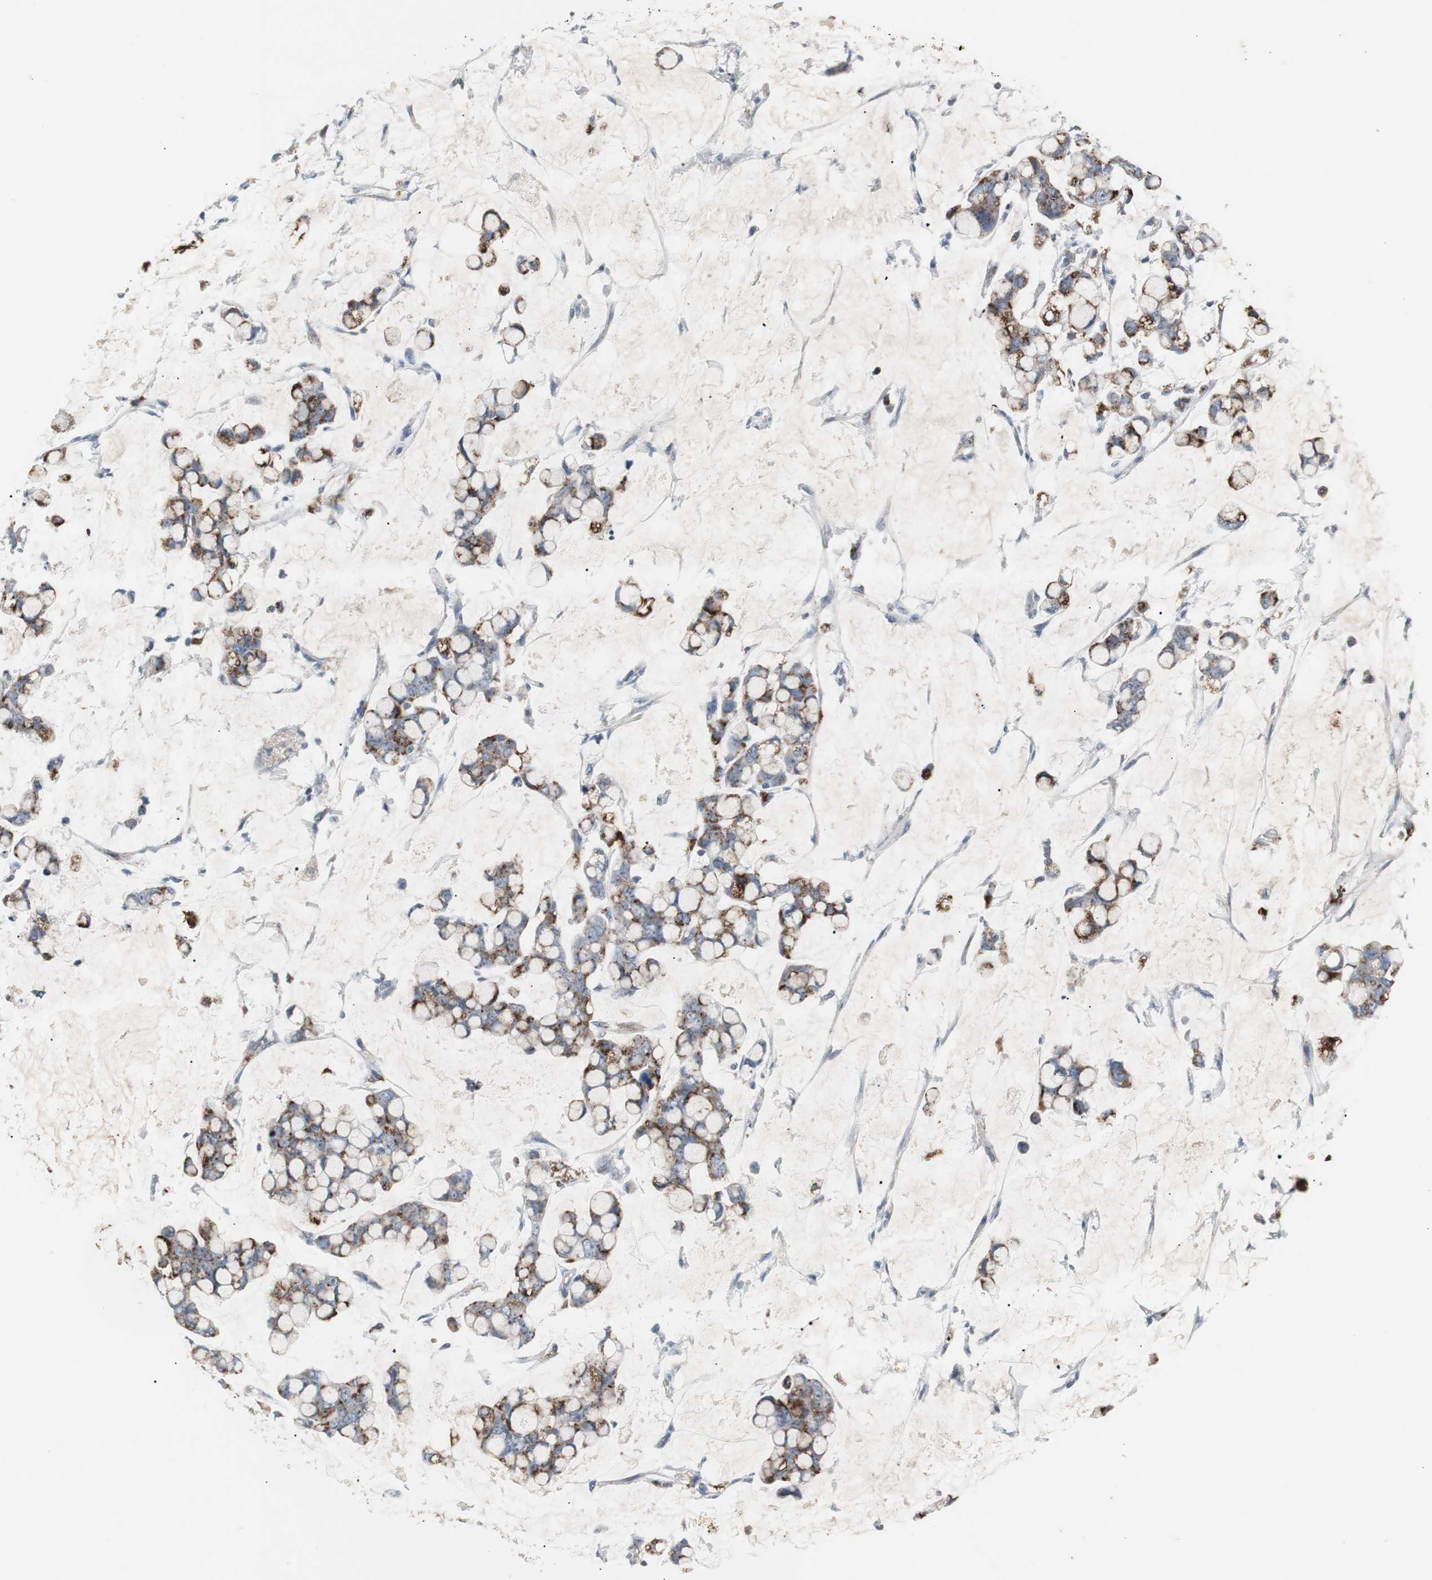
{"staining": {"intensity": "strong", "quantity": ">75%", "location": "cytoplasmic/membranous"}, "tissue": "stomach cancer", "cell_type": "Tumor cells", "image_type": "cancer", "snomed": [{"axis": "morphology", "description": "Adenocarcinoma, NOS"}, {"axis": "topography", "description": "Stomach, lower"}], "caption": "Brown immunohistochemical staining in adenocarcinoma (stomach) exhibits strong cytoplasmic/membranous staining in about >75% of tumor cells. Using DAB (brown) and hematoxylin (blue) stains, captured at high magnification using brightfield microscopy.", "gene": "GBA1", "patient": {"sex": "male", "age": 84}}